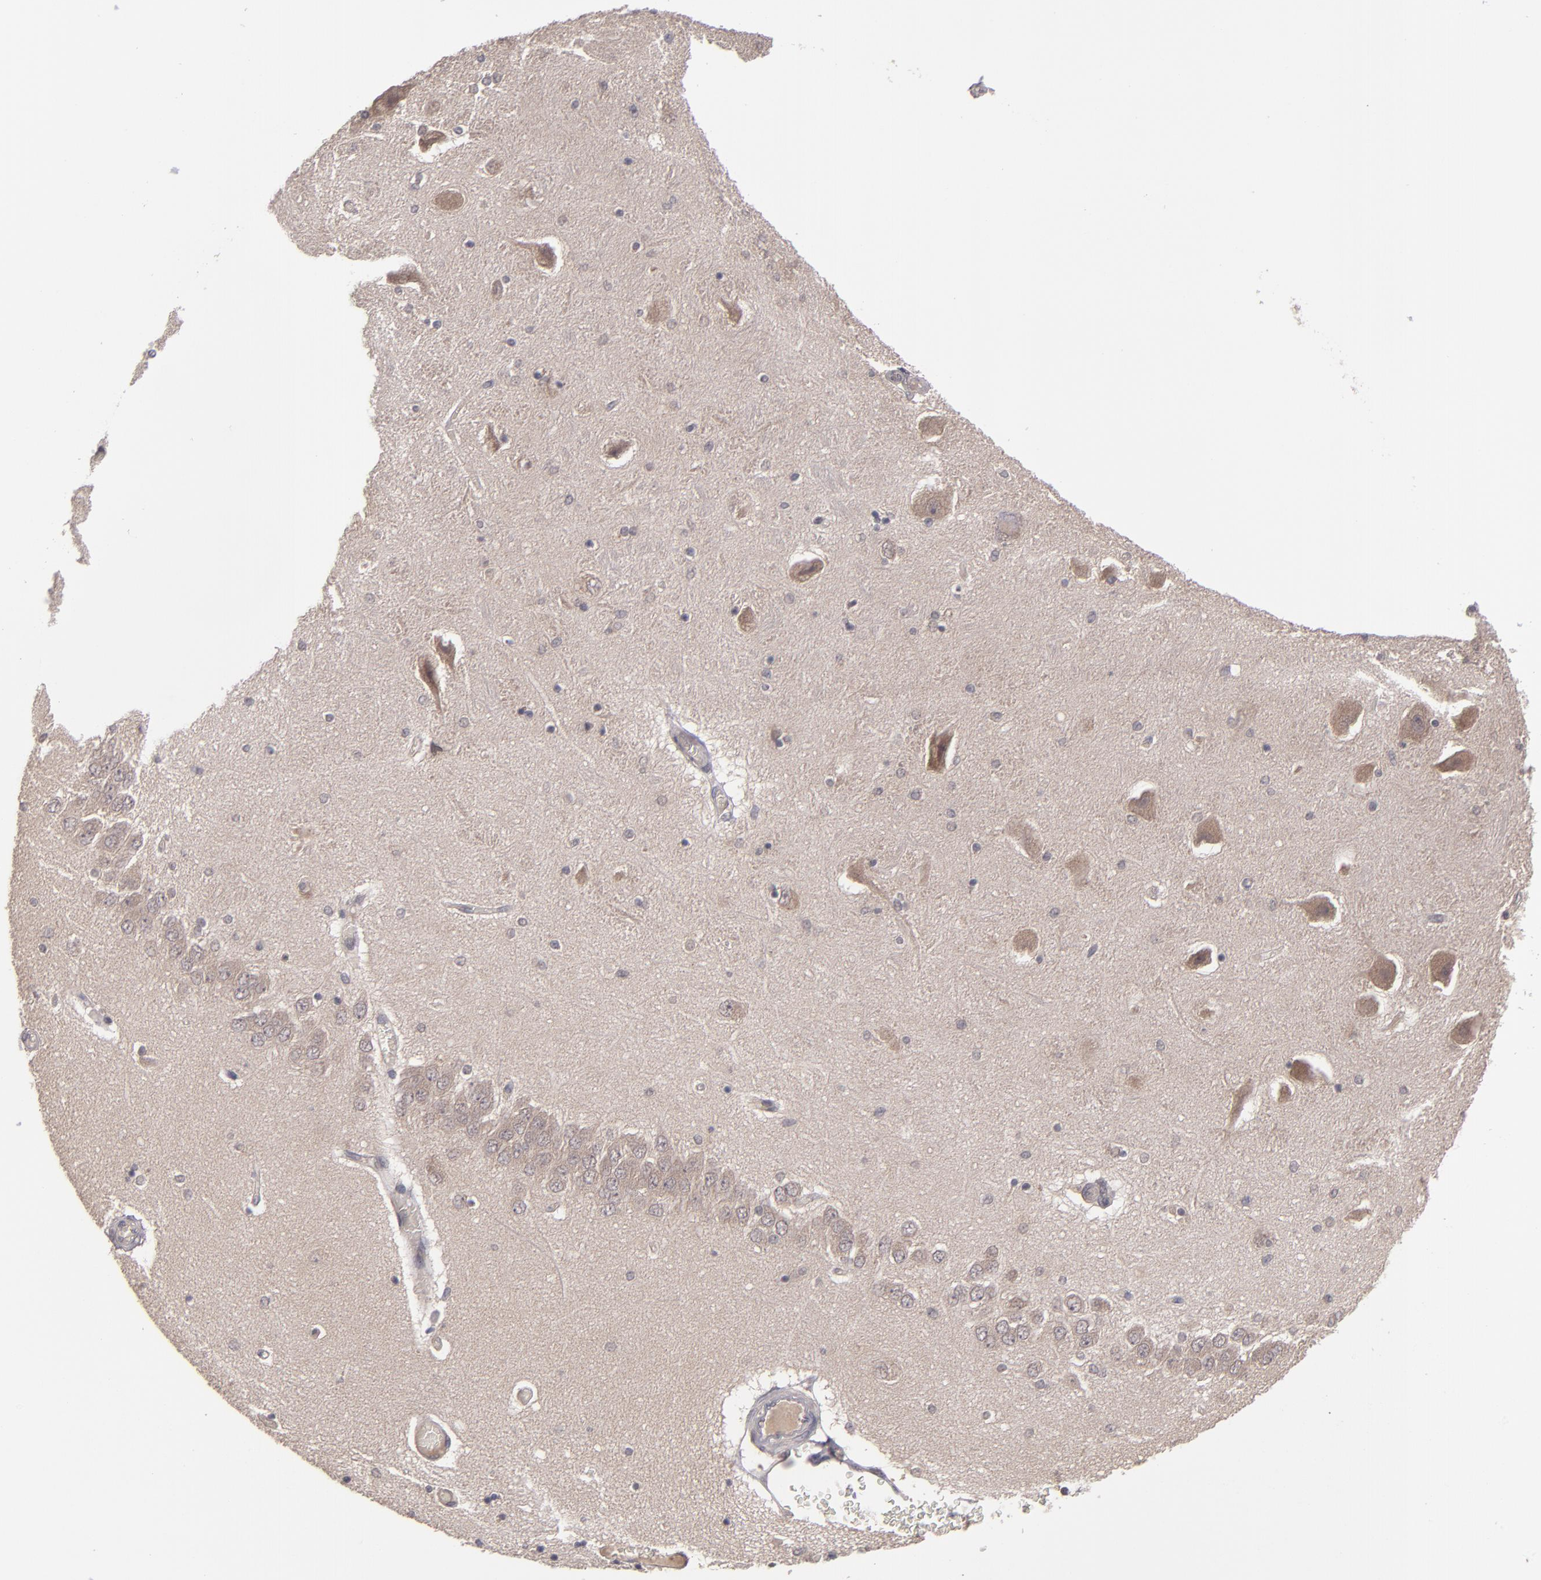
{"staining": {"intensity": "negative", "quantity": "none", "location": "none"}, "tissue": "hippocampus", "cell_type": "Glial cells", "image_type": "normal", "snomed": [{"axis": "morphology", "description": "Normal tissue, NOS"}, {"axis": "topography", "description": "Hippocampus"}], "caption": "An IHC image of benign hippocampus is shown. There is no staining in glial cells of hippocampus. (Stains: DAB immunohistochemistry with hematoxylin counter stain, Microscopy: brightfield microscopy at high magnification).", "gene": "TYMS", "patient": {"sex": "female", "age": 54}}